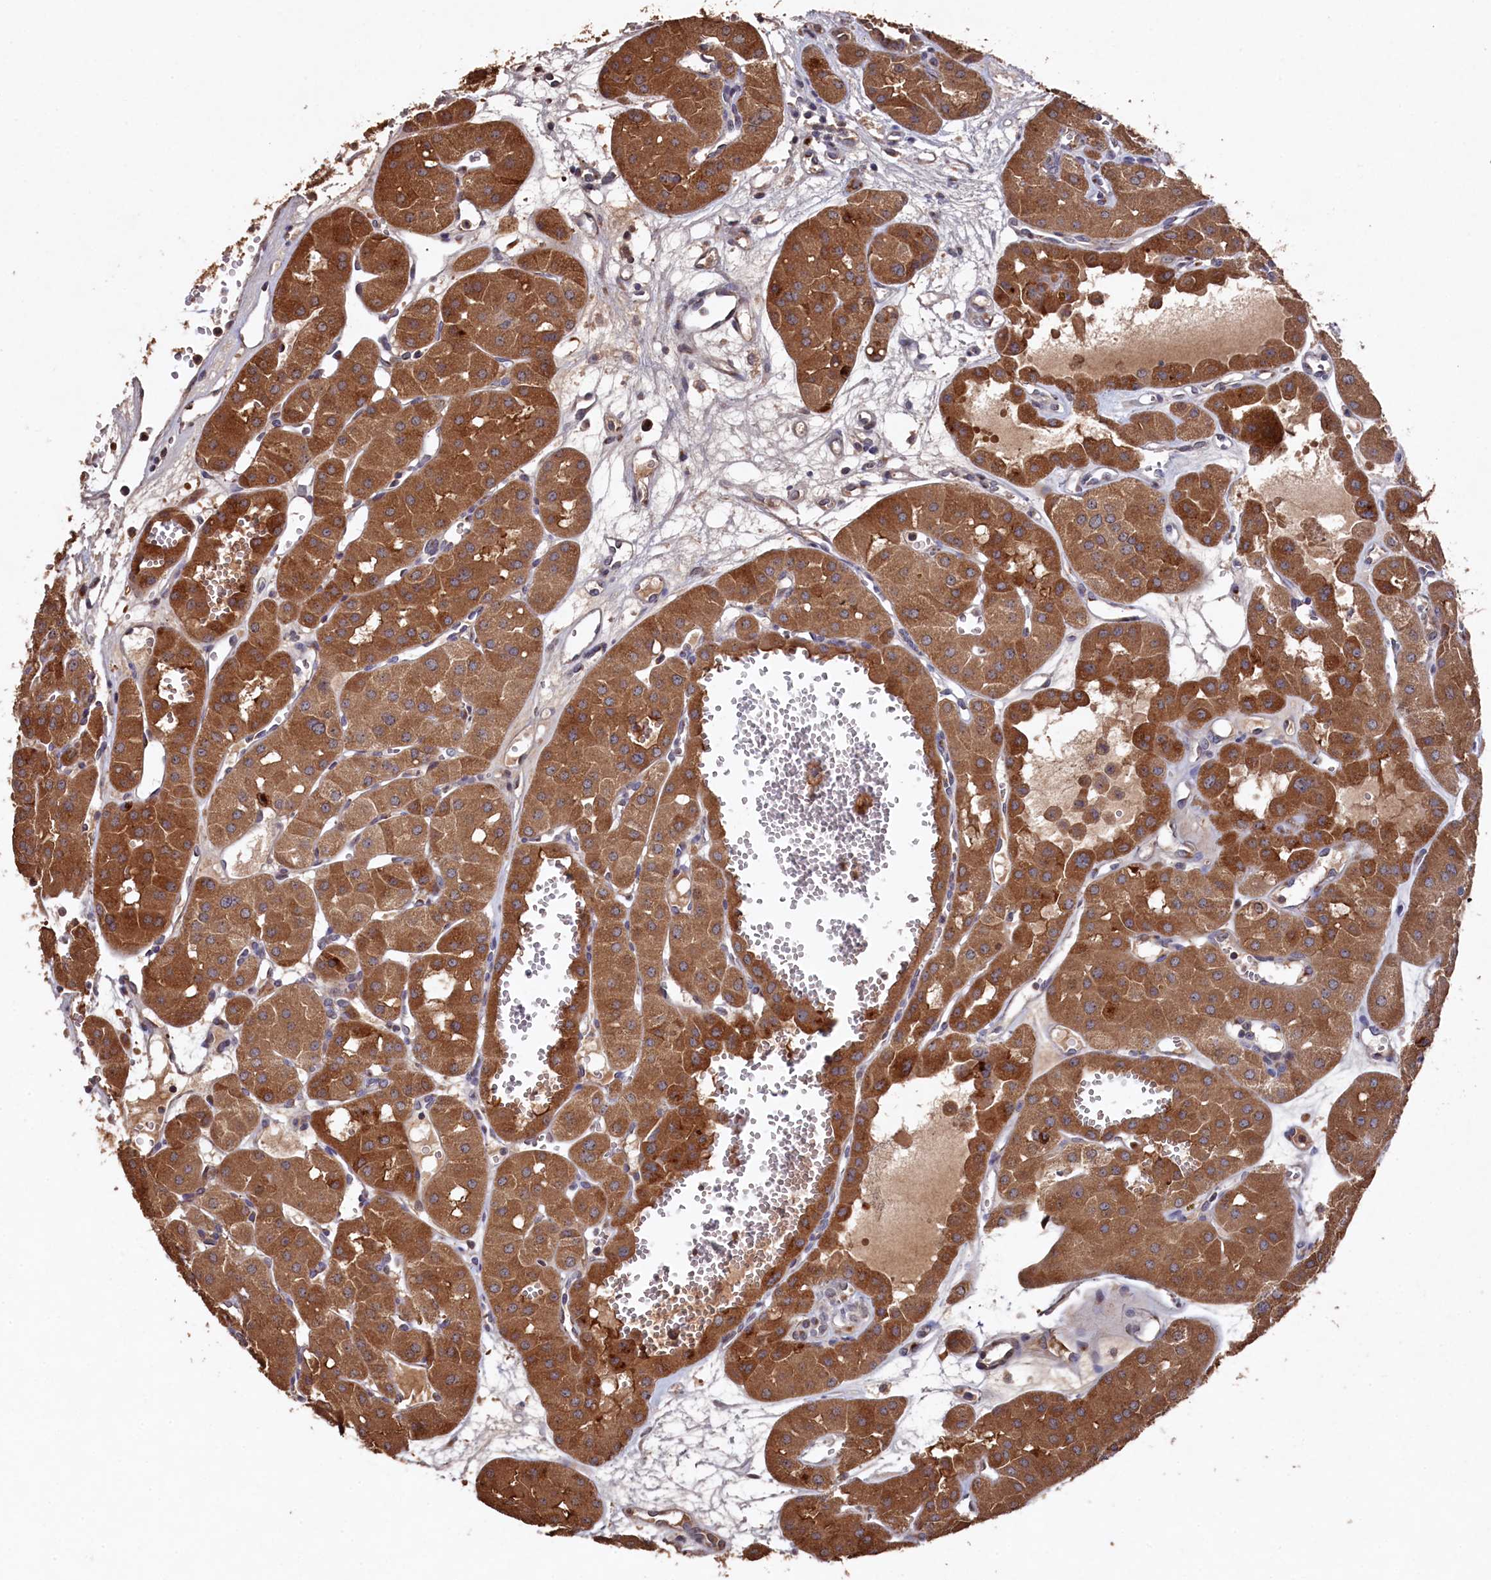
{"staining": {"intensity": "strong", "quantity": ">75%", "location": "cytoplasmic/membranous"}, "tissue": "renal cancer", "cell_type": "Tumor cells", "image_type": "cancer", "snomed": [{"axis": "morphology", "description": "Carcinoma, NOS"}, {"axis": "topography", "description": "Kidney"}], "caption": "Immunohistochemistry of human renal carcinoma exhibits high levels of strong cytoplasmic/membranous staining in about >75% of tumor cells. (DAB = brown stain, brightfield microscopy at high magnification).", "gene": "NAA60", "patient": {"sex": "female", "age": 75}}